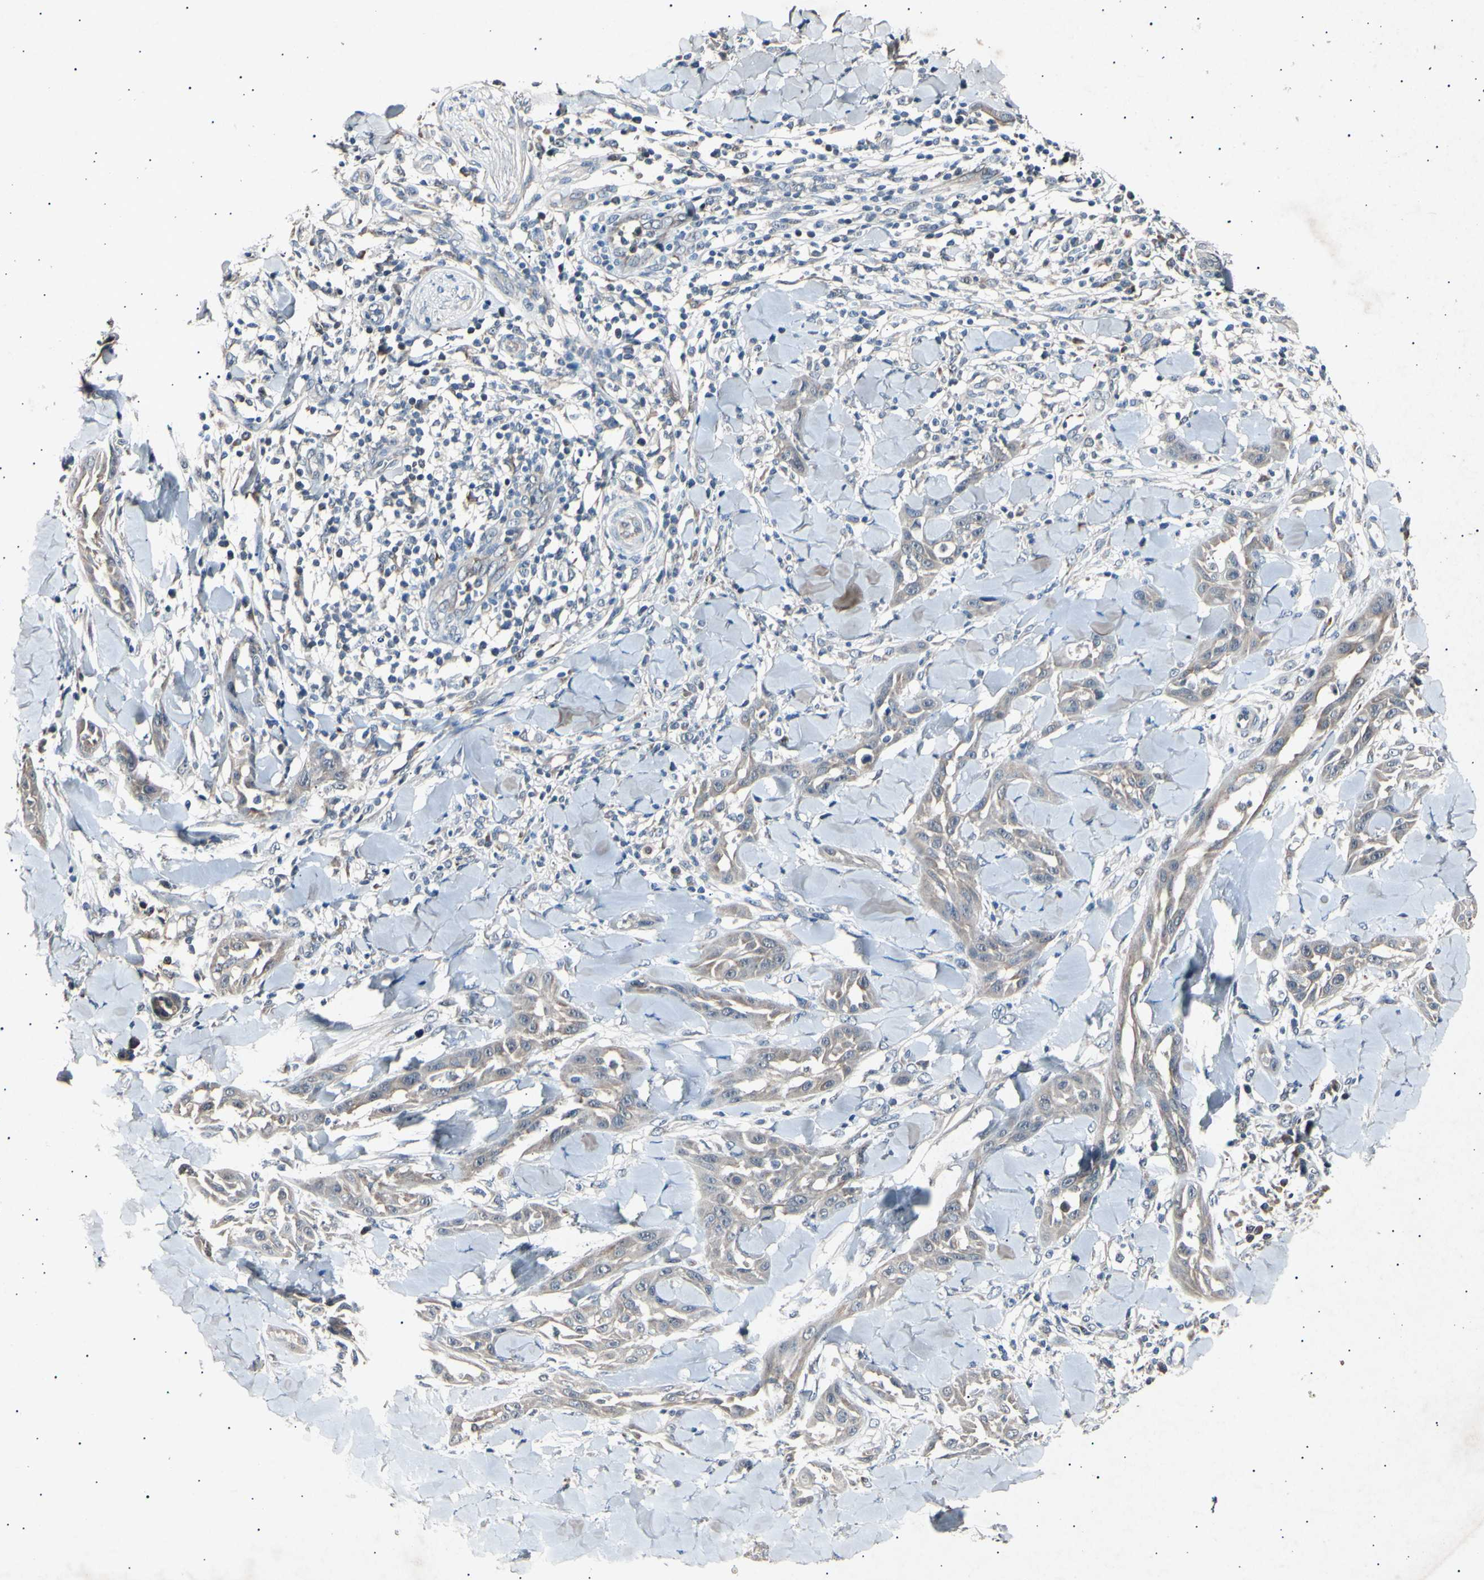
{"staining": {"intensity": "weak", "quantity": ">75%", "location": "cytoplasmic/membranous"}, "tissue": "skin cancer", "cell_type": "Tumor cells", "image_type": "cancer", "snomed": [{"axis": "morphology", "description": "Squamous cell carcinoma, NOS"}, {"axis": "topography", "description": "Skin"}], "caption": "The photomicrograph shows a brown stain indicating the presence of a protein in the cytoplasmic/membranous of tumor cells in skin squamous cell carcinoma.", "gene": "ADCY3", "patient": {"sex": "male", "age": 24}}